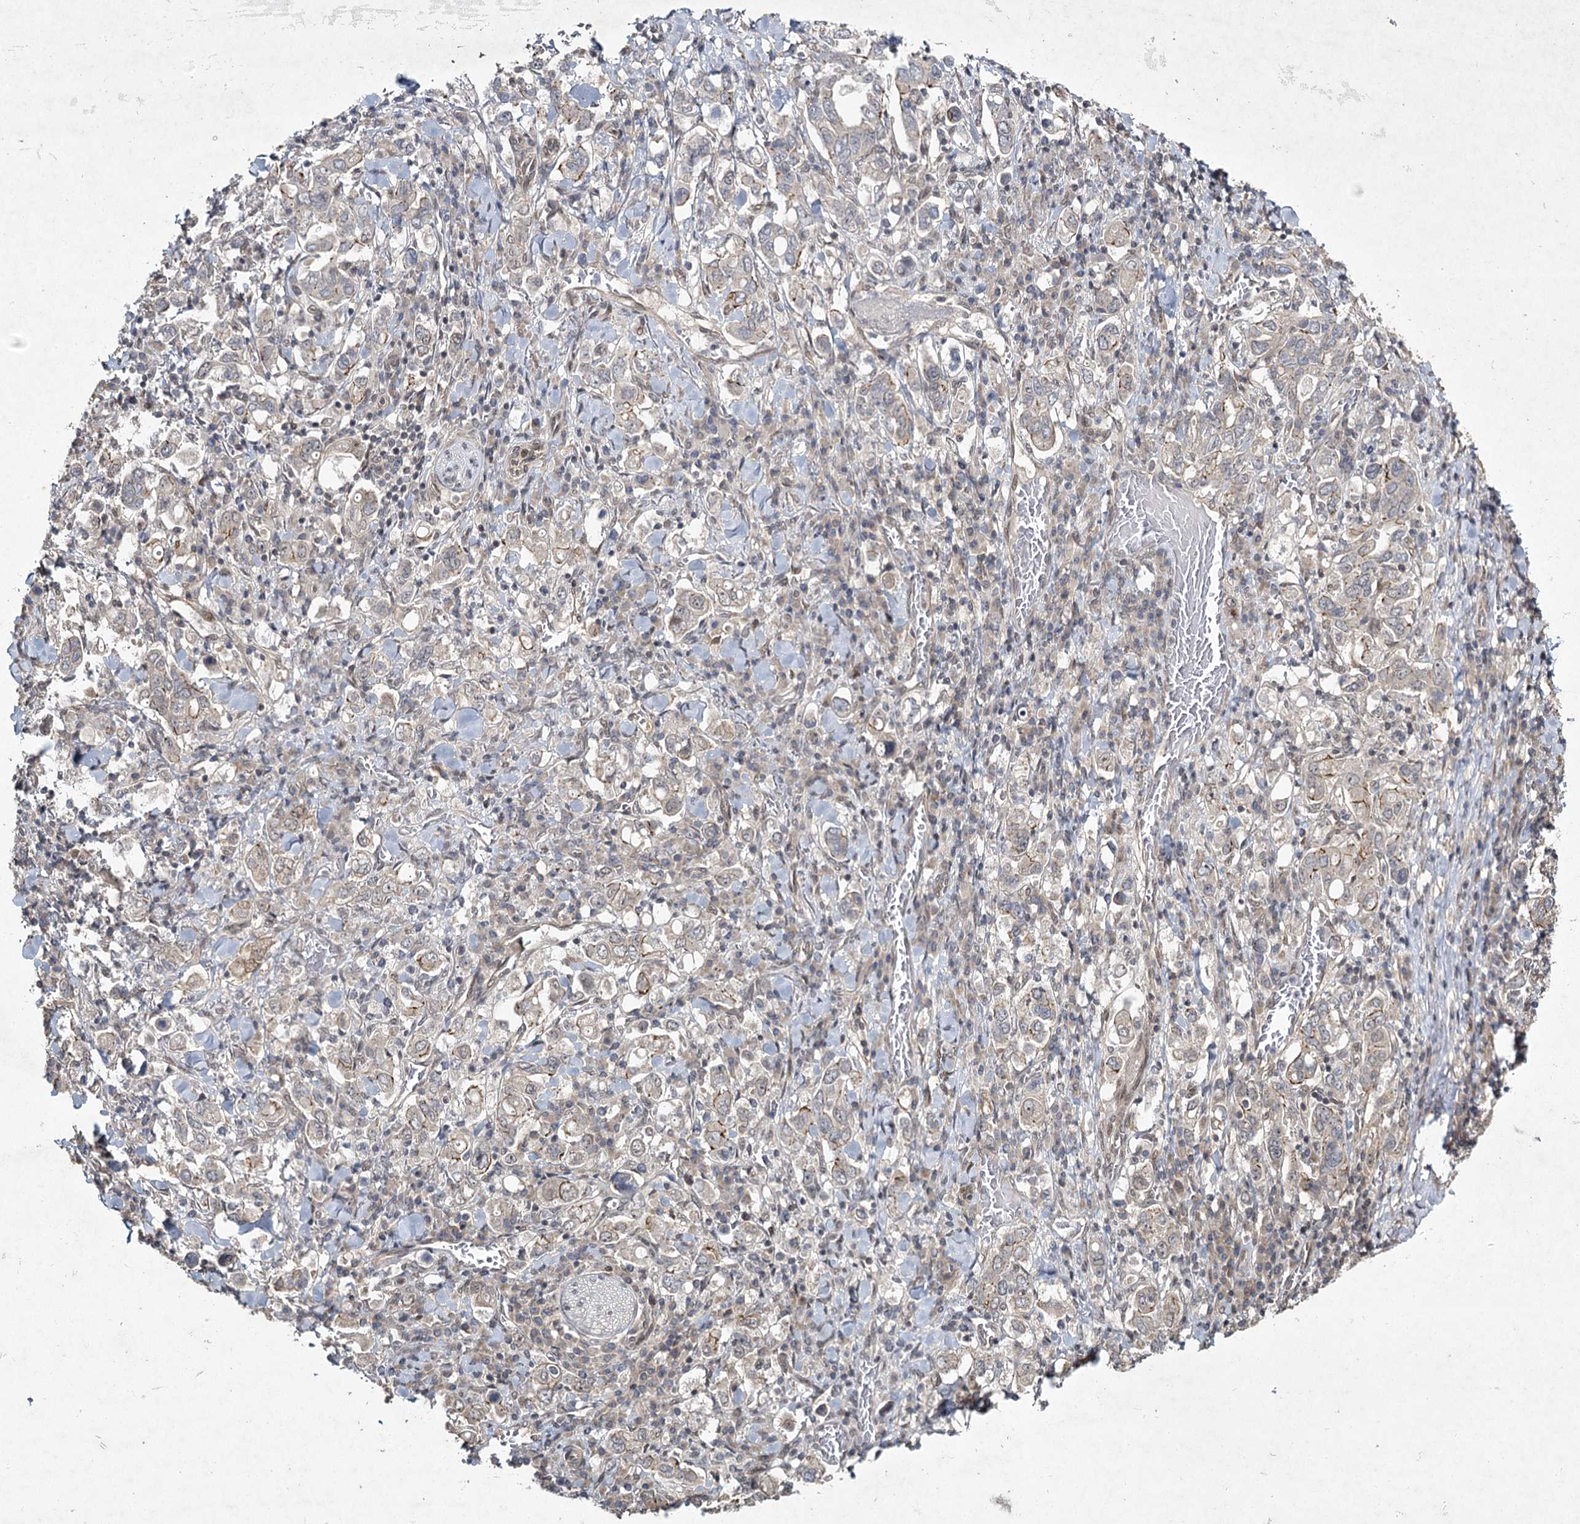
{"staining": {"intensity": "weak", "quantity": "<25%", "location": "cytoplasmic/membranous"}, "tissue": "stomach cancer", "cell_type": "Tumor cells", "image_type": "cancer", "snomed": [{"axis": "morphology", "description": "Adenocarcinoma, NOS"}, {"axis": "topography", "description": "Stomach, upper"}], "caption": "Immunohistochemistry (IHC) histopathology image of neoplastic tissue: stomach cancer (adenocarcinoma) stained with DAB exhibits no significant protein staining in tumor cells.", "gene": "DCUN1D4", "patient": {"sex": "male", "age": 62}}